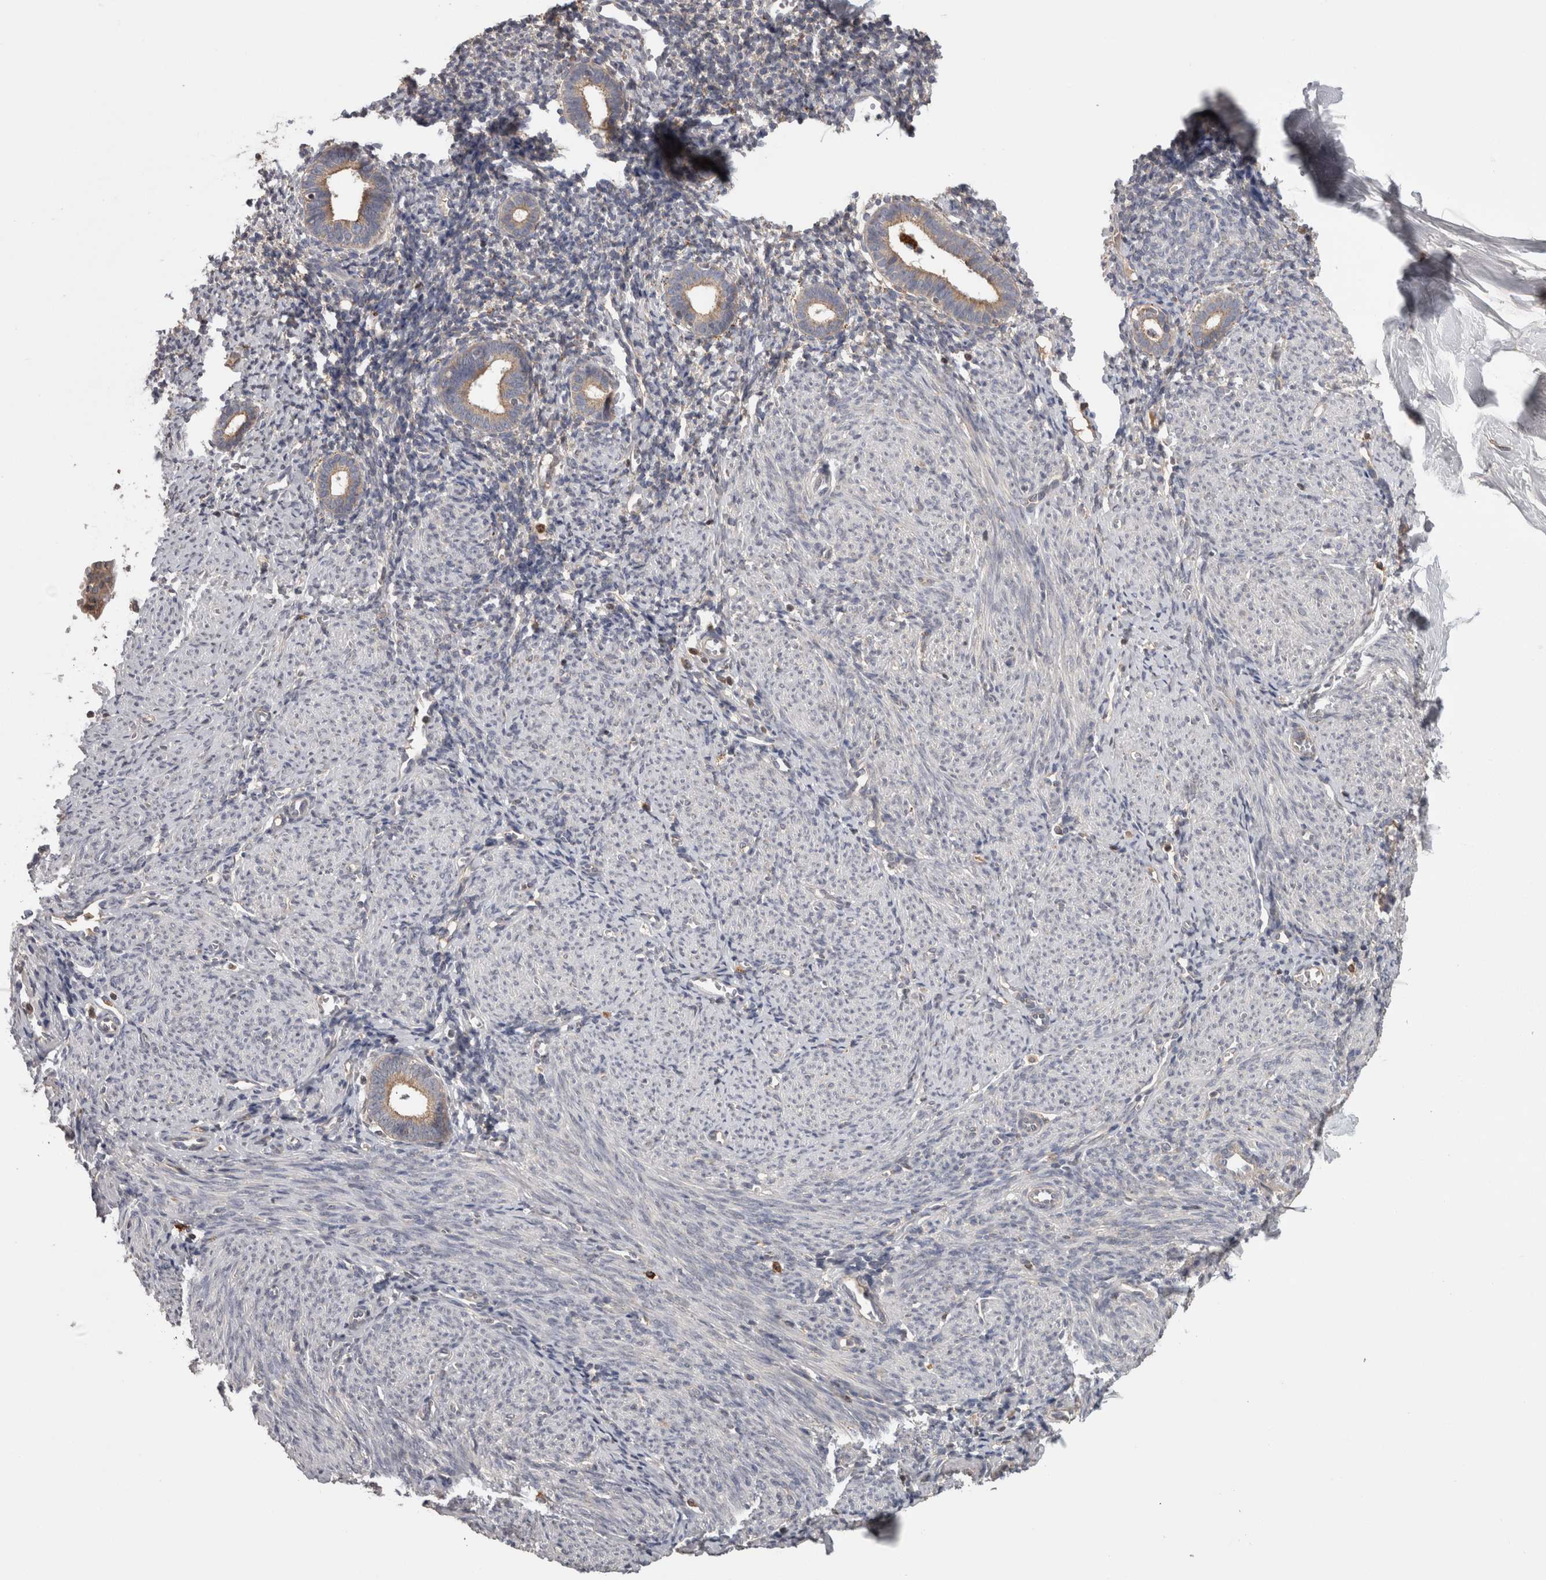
{"staining": {"intensity": "negative", "quantity": "none", "location": "none"}, "tissue": "endometrium", "cell_type": "Cells in endometrial stroma", "image_type": "normal", "snomed": [{"axis": "morphology", "description": "Normal tissue, NOS"}, {"axis": "morphology", "description": "Adenocarcinoma, NOS"}, {"axis": "topography", "description": "Endometrium"}], "caption": "Cells in endometrial stroma are negative for protein expression in benign human endometrium. (DAB (3,3'-diaminobenzidine) IHC visualized using brightfield microscopy, high magnification).", "gene": "PCM1", "patient": {"sex": "female", "age": 57}}